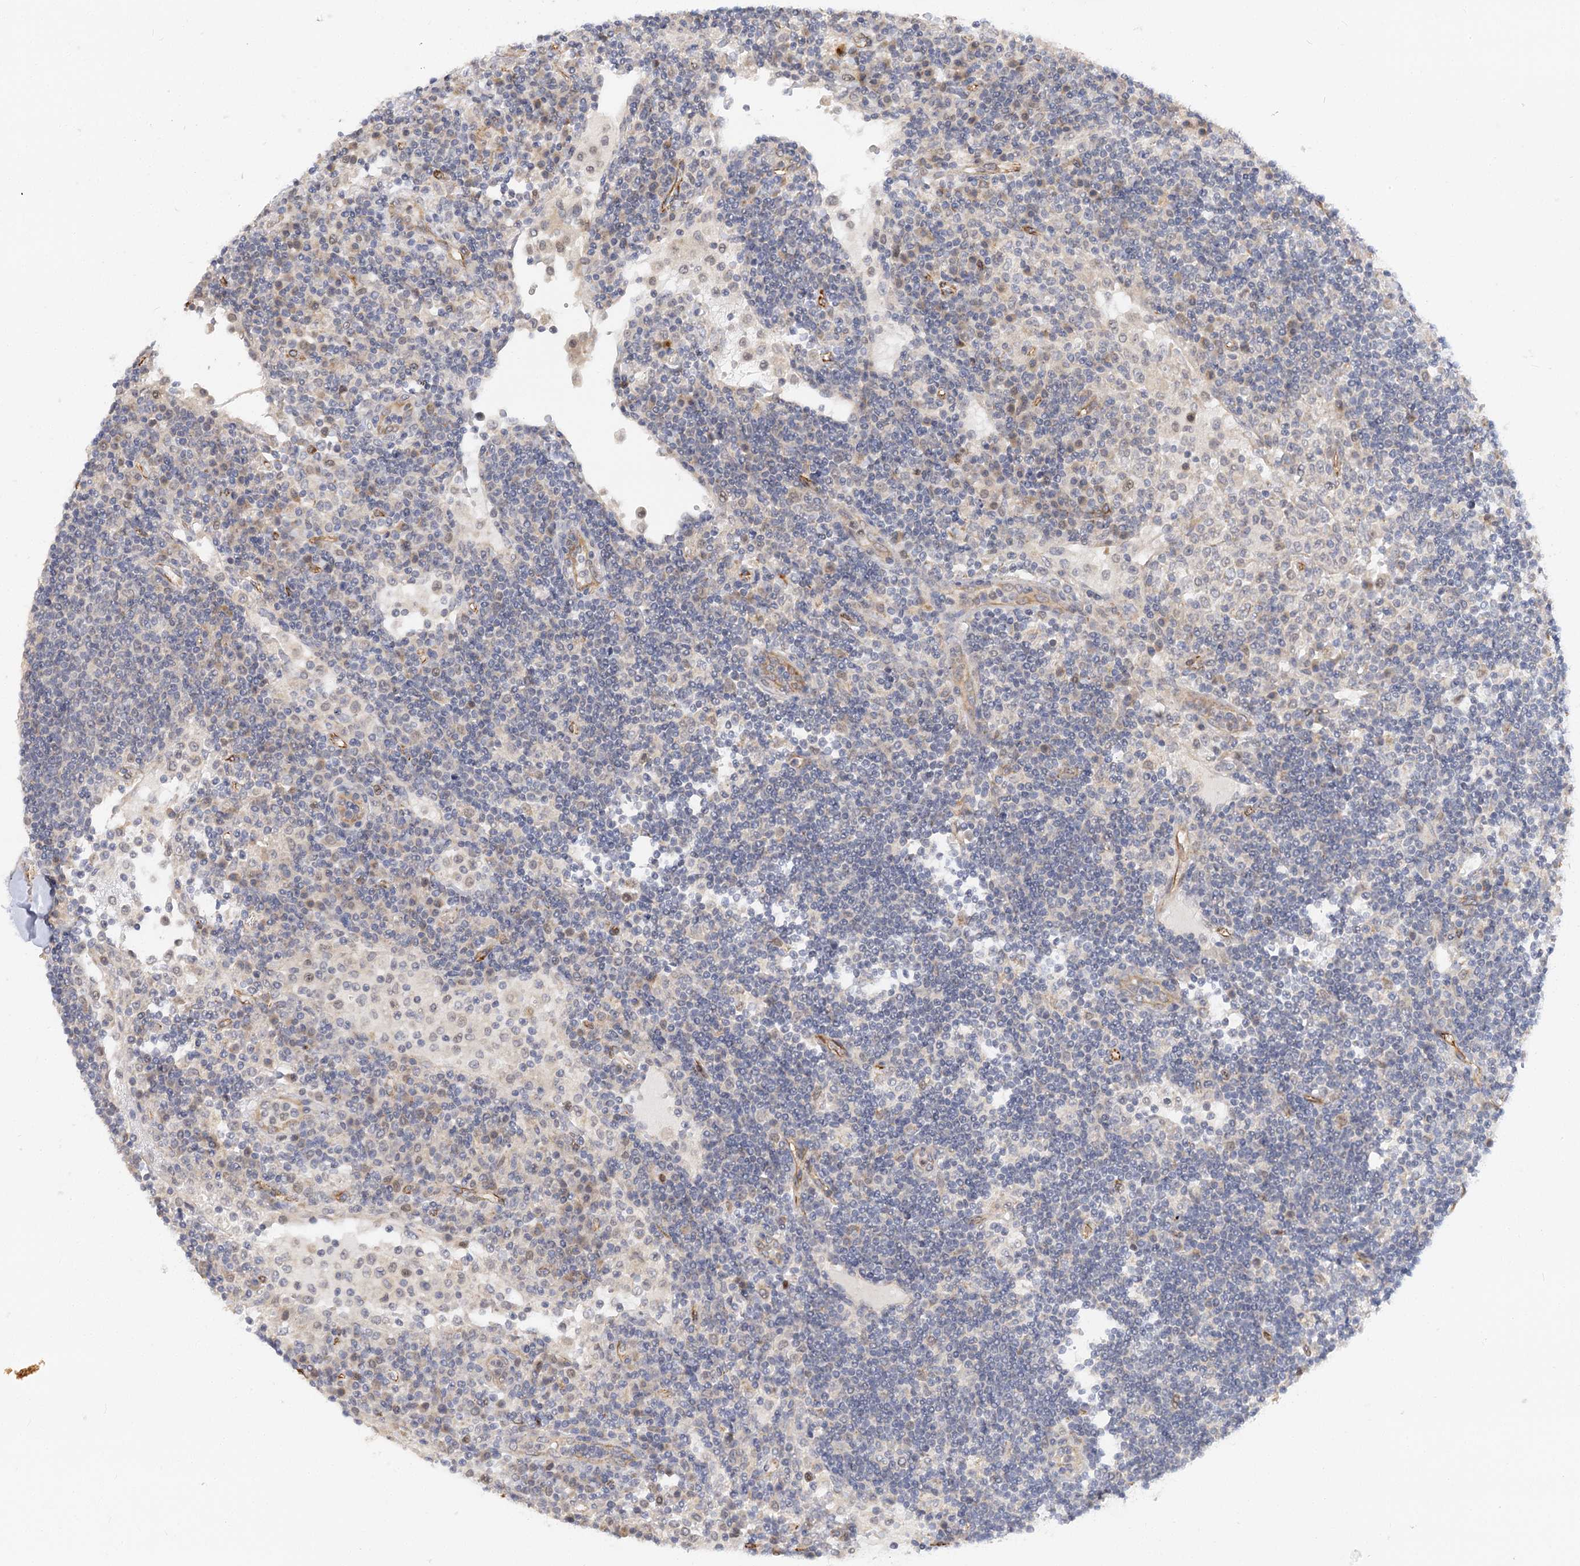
{"staining": {"intensity": "negative", "quantity": "none", "location": "none"}, "tissue": "lymph node", "cell_type": "Non-germinal center cells", "image_type": "normal", "snomed": [{"axis": "morphology", "description": "Normal tissue, NOS"}, {"axis": "topography", "description": "Lymph node"}], "caption": "Histopathology image shows no significant protein staining in non-germinal center cells of unremarkable lymph node.", "gene": "NELL2", "patient": {"sex": "female", "age": 53}}